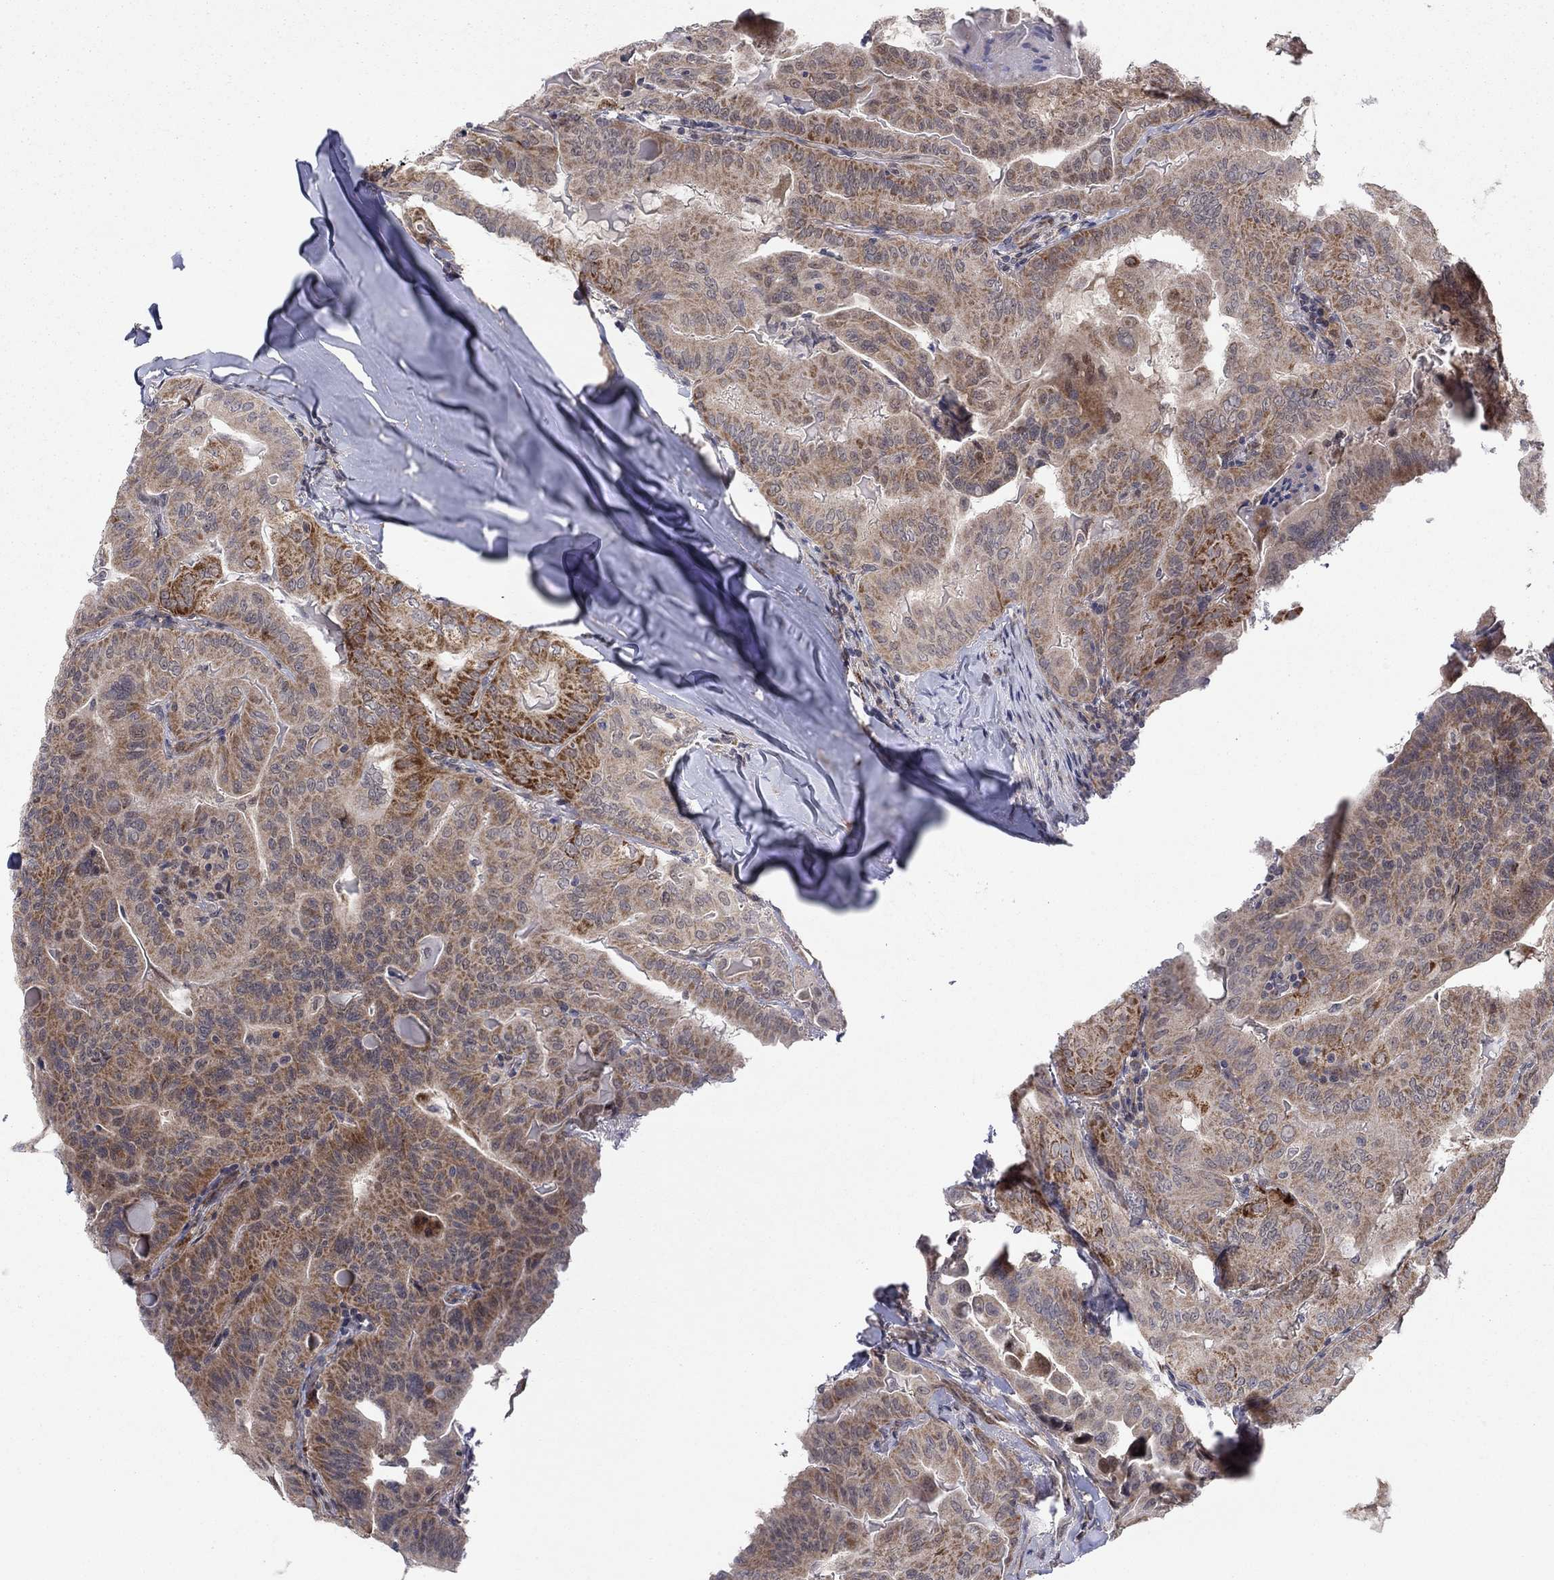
{"staining": {"intensity": "moderate", "quantity": ">75%", "location": "cytoplasmic/membranous"}, "tissue": "thyroid cancer", "cell_type": "Tumor cells", "image_type": "cancer", "snomed": [{"axis": "morphology", "description": "Papillary adenocarcinoma, NOS"}, {"axis": "topography", "description": "Thyroid gland"}], "caption": "A medium amount of moderate cytoplasmic/membranous positivity is appreciated in approximately >75% of tumor cells in thyroid cancer tissue. The protein is shown in brown color, while the nuclei are stained blue.", "gene": "ZNF395", "patient": {"sex": "female", "age": 68}}